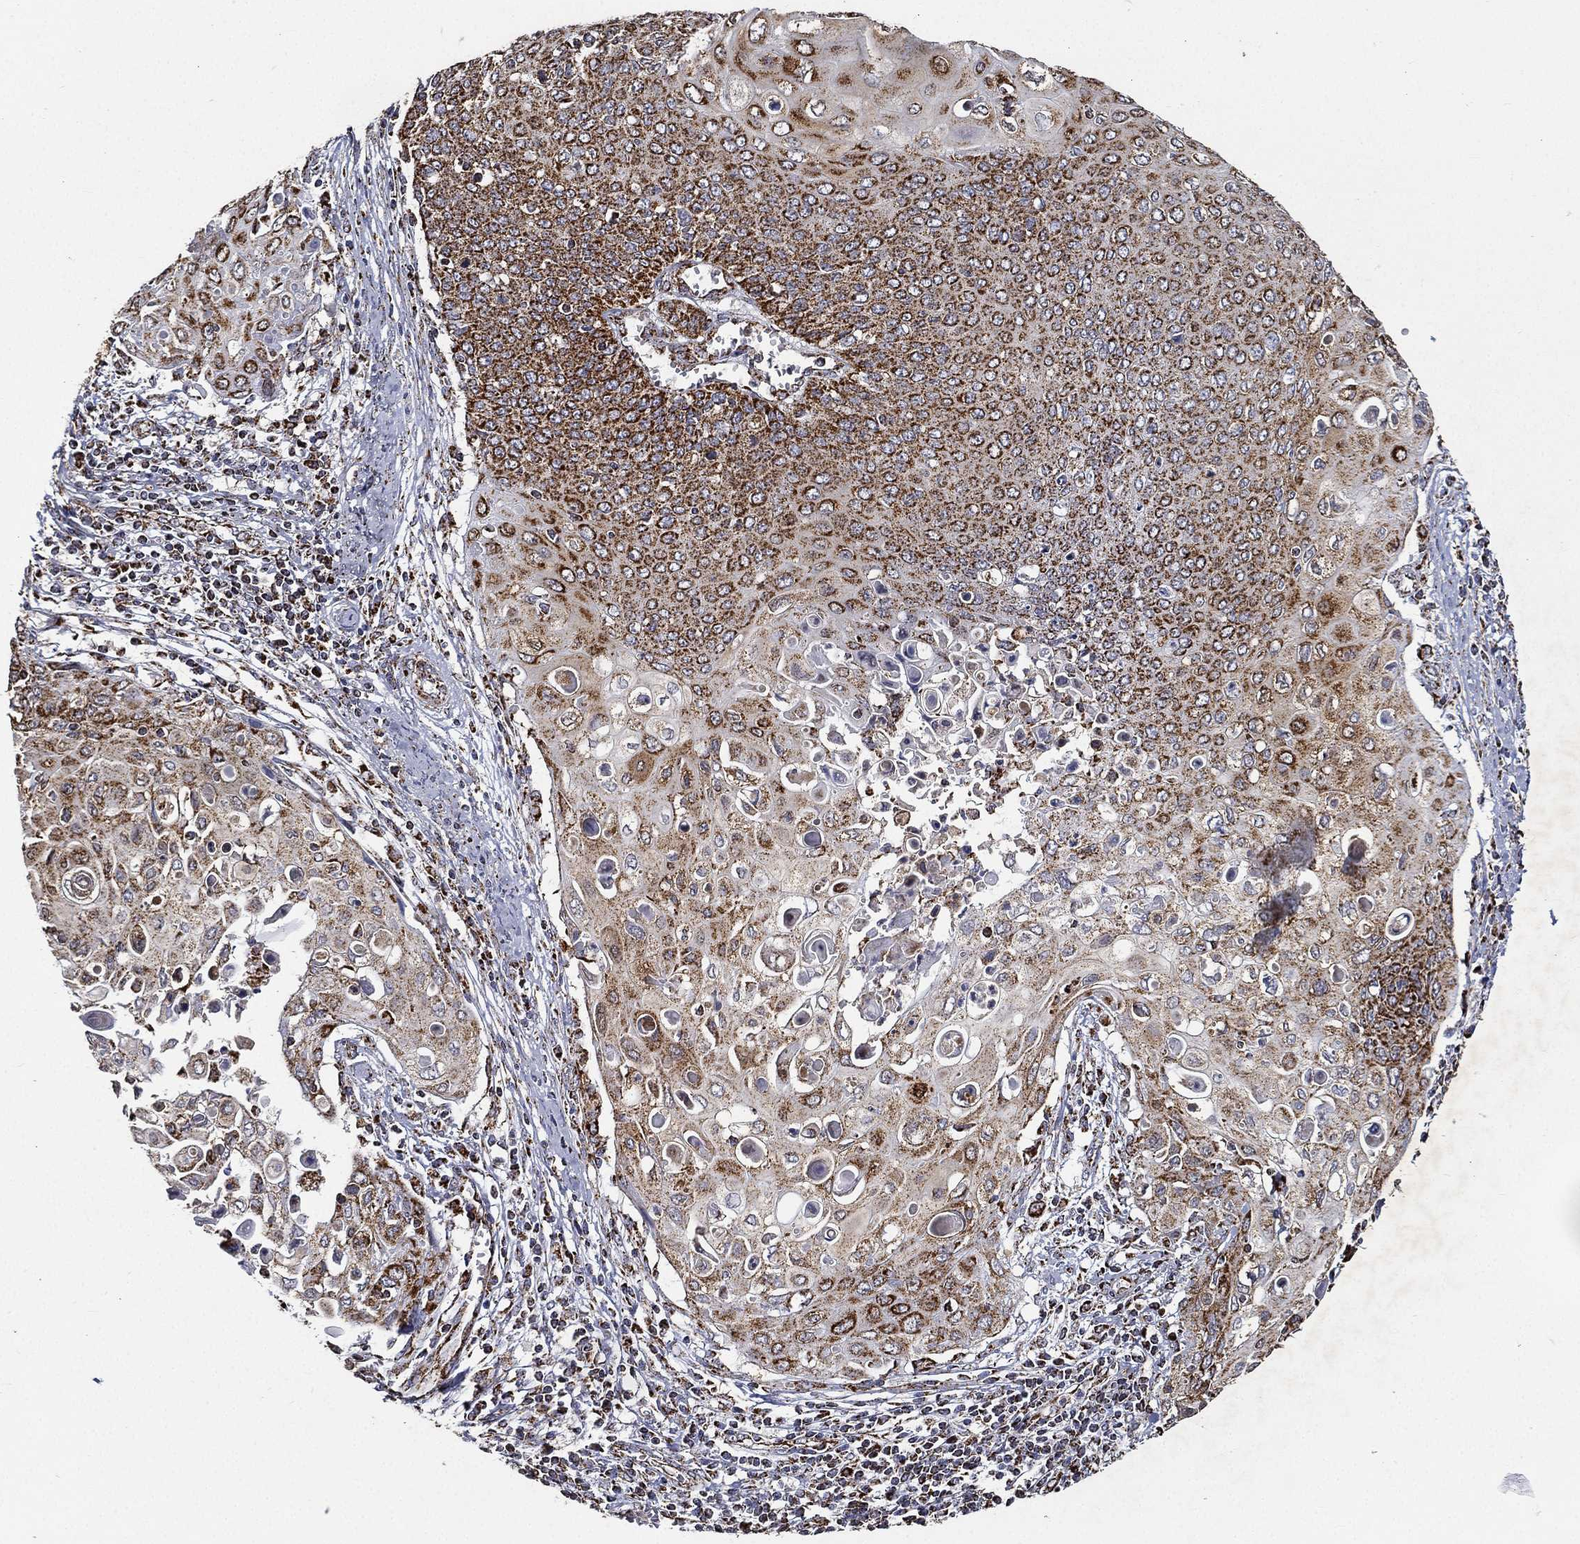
{"staining": {"intensity": "strong", "quantity": ">75%", "location": "cytoplasmic/membranous"}, "tissue": "cervical cancer", "cell_type": "Tumor cells", "image_type": "cancer", "snomed": [{"axis": "morphology", "description": "Squamous cell carcinoma, NOS"}, {"axis": "topography", "description": "Cervix"}], "caption": "Squamous cell carcinoma (cervical) stained with IHC exhibits strong cytoplasmic/membranous staining in approximately >75% of tumor cells.", "gene": "NDUFAB1", "patient": {"sex": "female", "age": 39}}